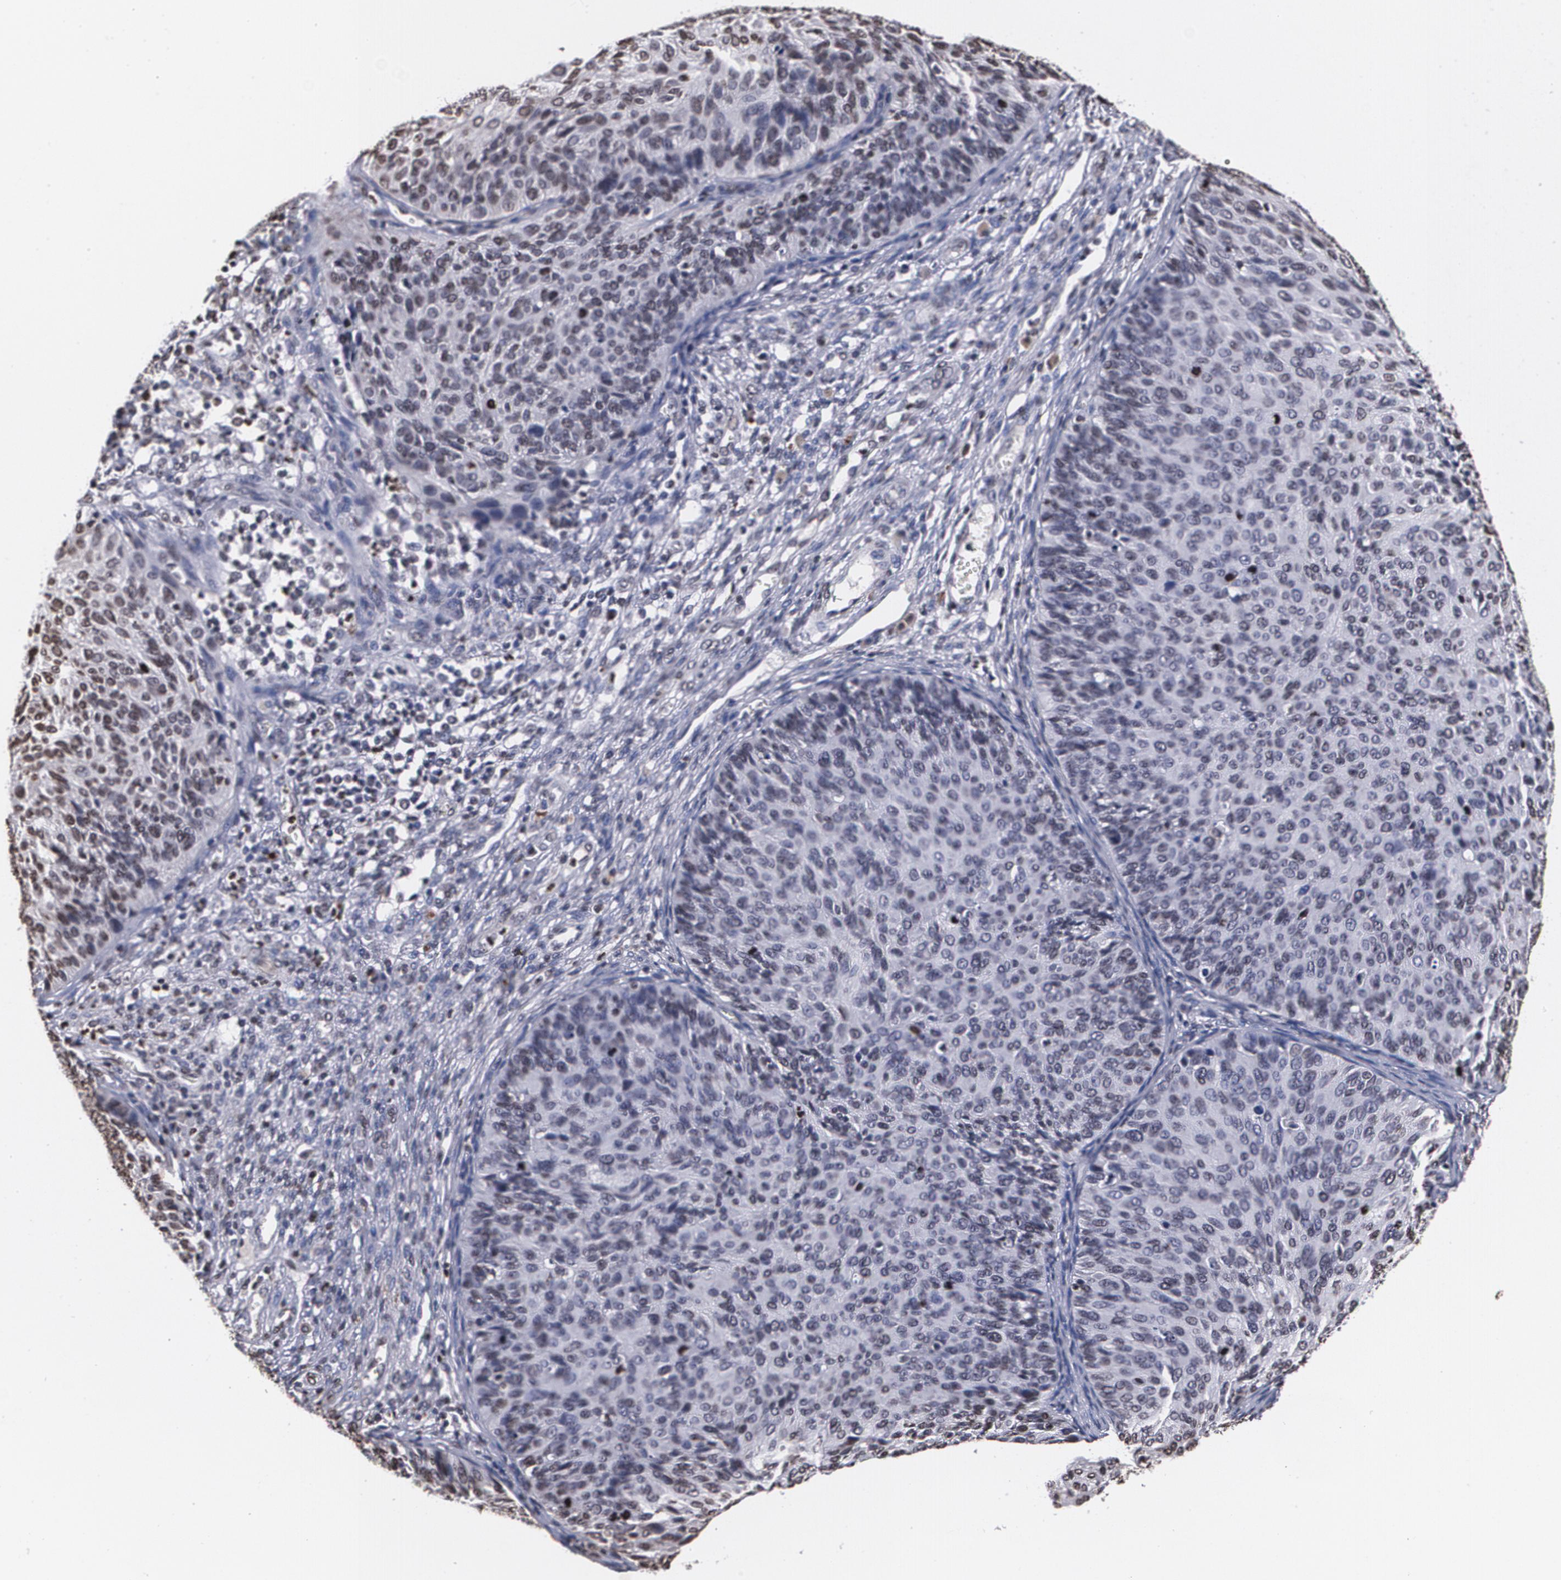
{"staining": {"intensity": "moderate", "quantity": "<25%", "location": "nuclear"}, "tissue": "cervical cancer", "cell_type": "Tumor cells", "image_type": "cancer", "snomed": [{"axis": "morphology", "description": "Squamous cell carcinoma, NOS"}, {"axis": "topography", "description": "Cervix"}], "caption": "Tumor cells display low levels of moderate nuclear staining in approximately <25% of cells in cervical cancer.", "gene": "MVP", "patient": {"sex": "female", "age": 36}}